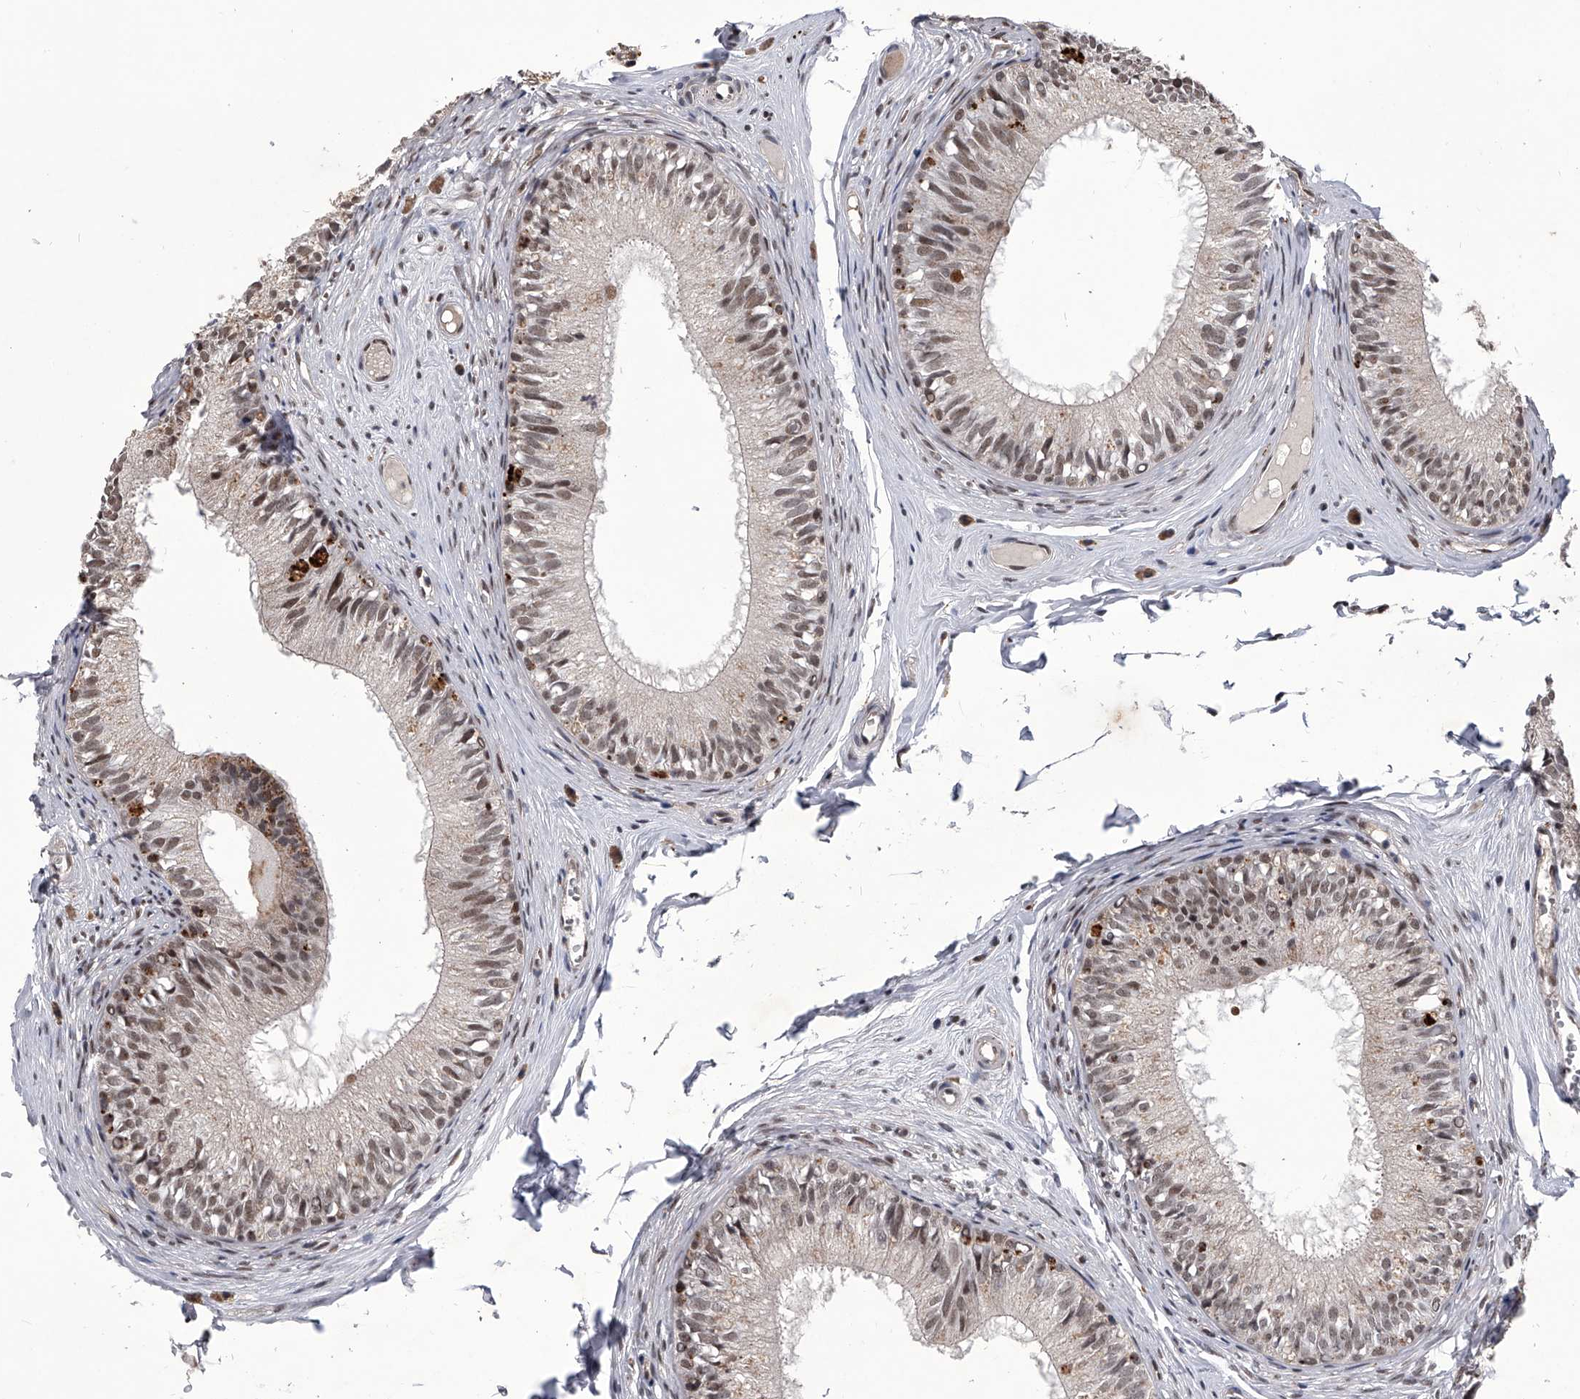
{"staining": {"intensity": "moderate", "quantity": "25%-75%", "location": "nuclear"}, "tissue": "epididymis", "cell_type": "Glandular cells", "image_type": "normal", "snomed": [{"axis": "morphology", "description": "Normal tissue, NOS"}, {"axis": "morphology", "description": "Seminoma in situ"}, {"axis": "topography", "description": "Testis"}, {"axis": "topography", "description": "Epididymis"}], "caption": "IHC micrograph of benign epididymis: epididymis stained using immunohistochemistry (IHC) demonstrates medium levels of moderate protein expression localized specifically in the nuclear of glandular cells, appearing as a nuclear brown color.", "gene": "CMTR1", "patient": {"sex": "male", "age": 28}}